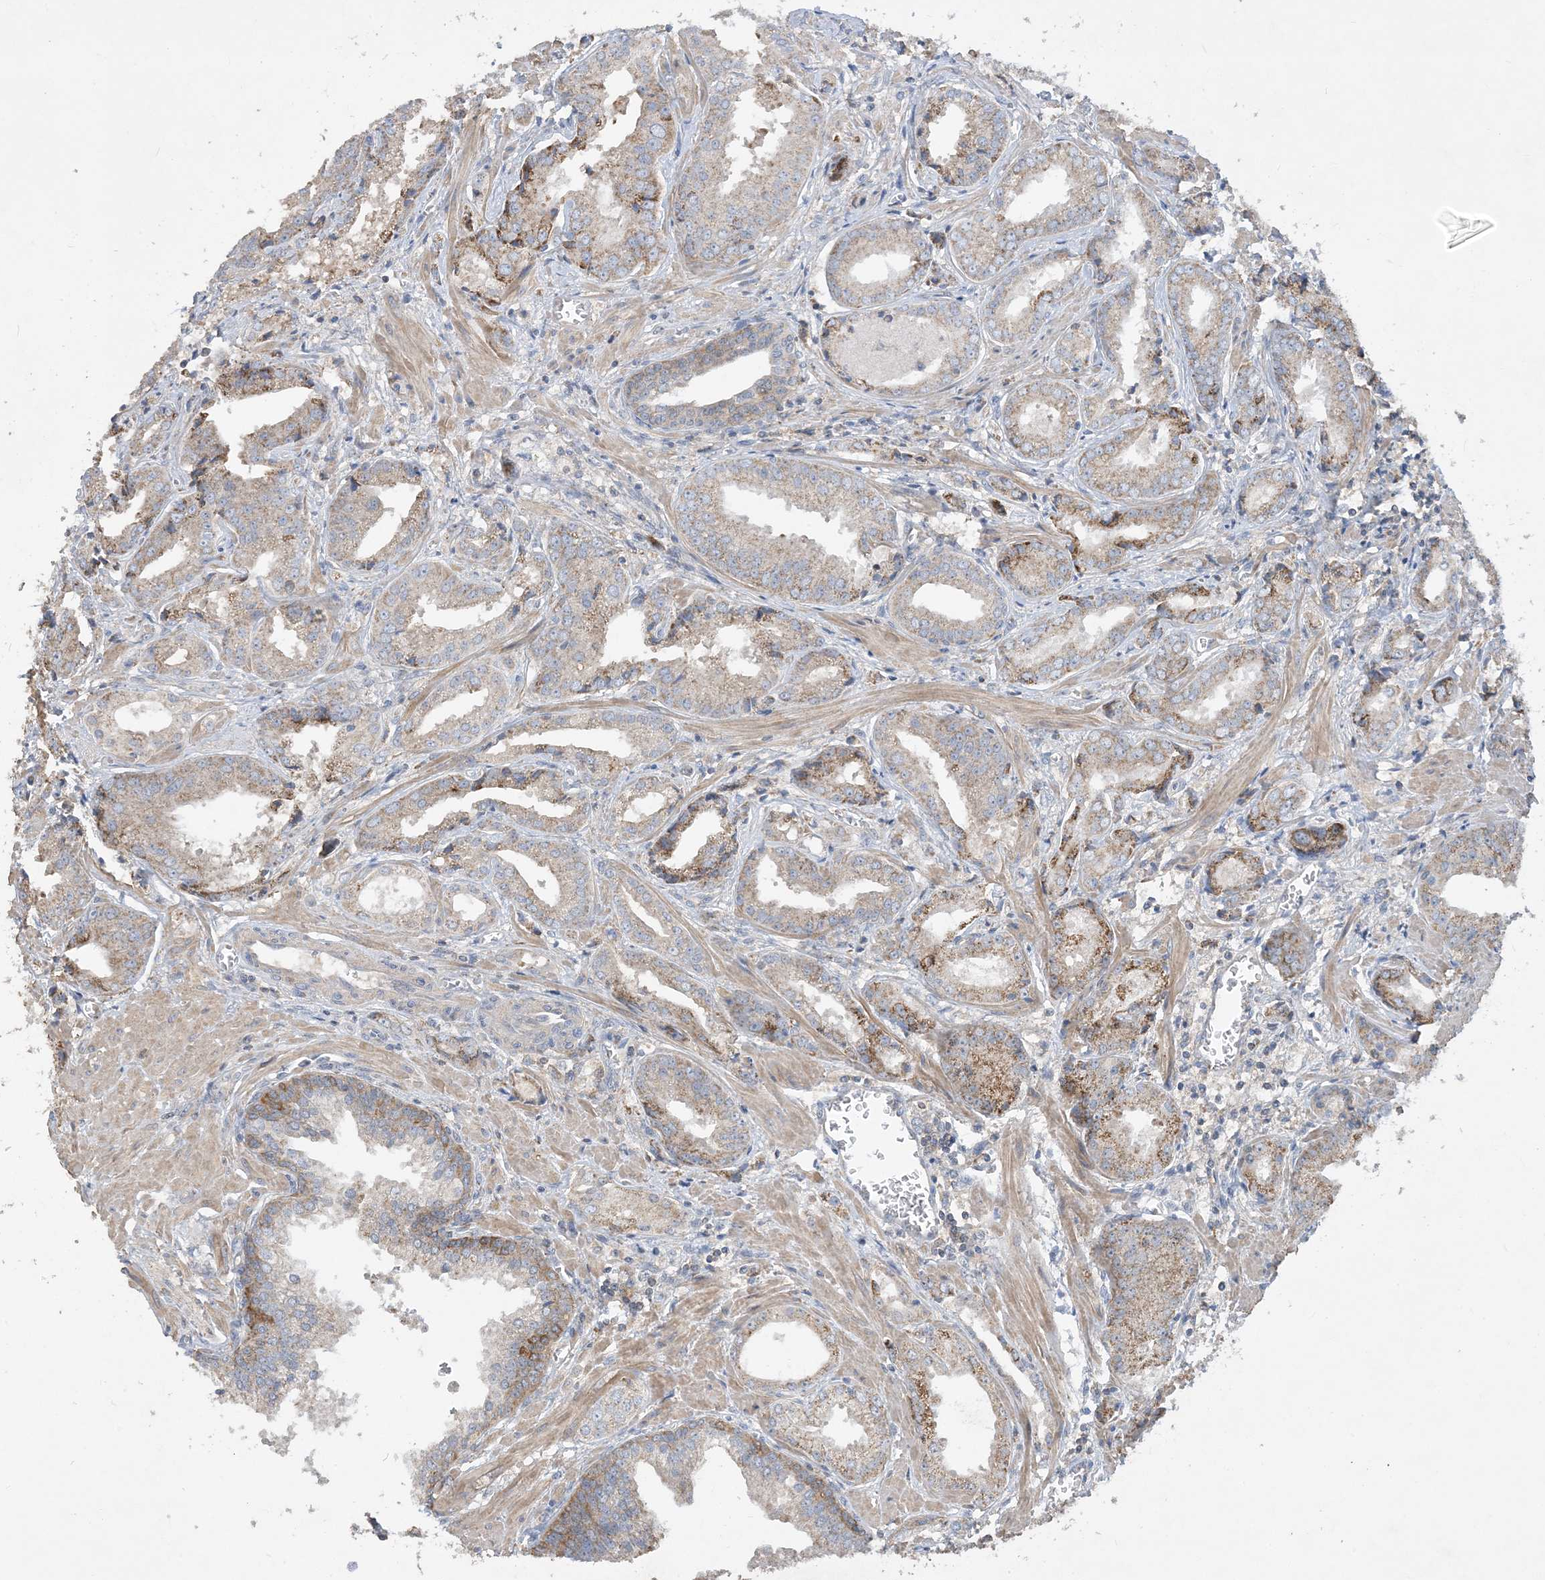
{"staining": {"intensity": "moderate", "quantity": "25%-75%", "location": "cytoplasmic/membranous"}, "tissue": "prostate cancer", "cell_type": "Tumor cells", "image_type": "cancer", "snomed": [{"axis": "morphology", "description": "Adenocarcinoma, Low grade"}, {"axis": "topography", "description": "Prostate"}], "caption": "Protein staining of prostate adenocarcinoma (low-grade) tissue shows moderate cytoplasmic/membranous expression in approximately 25%-75% of tumor cells.", "gene": "ECHDC1", "patient": {"sex": "male", "age": 67}}